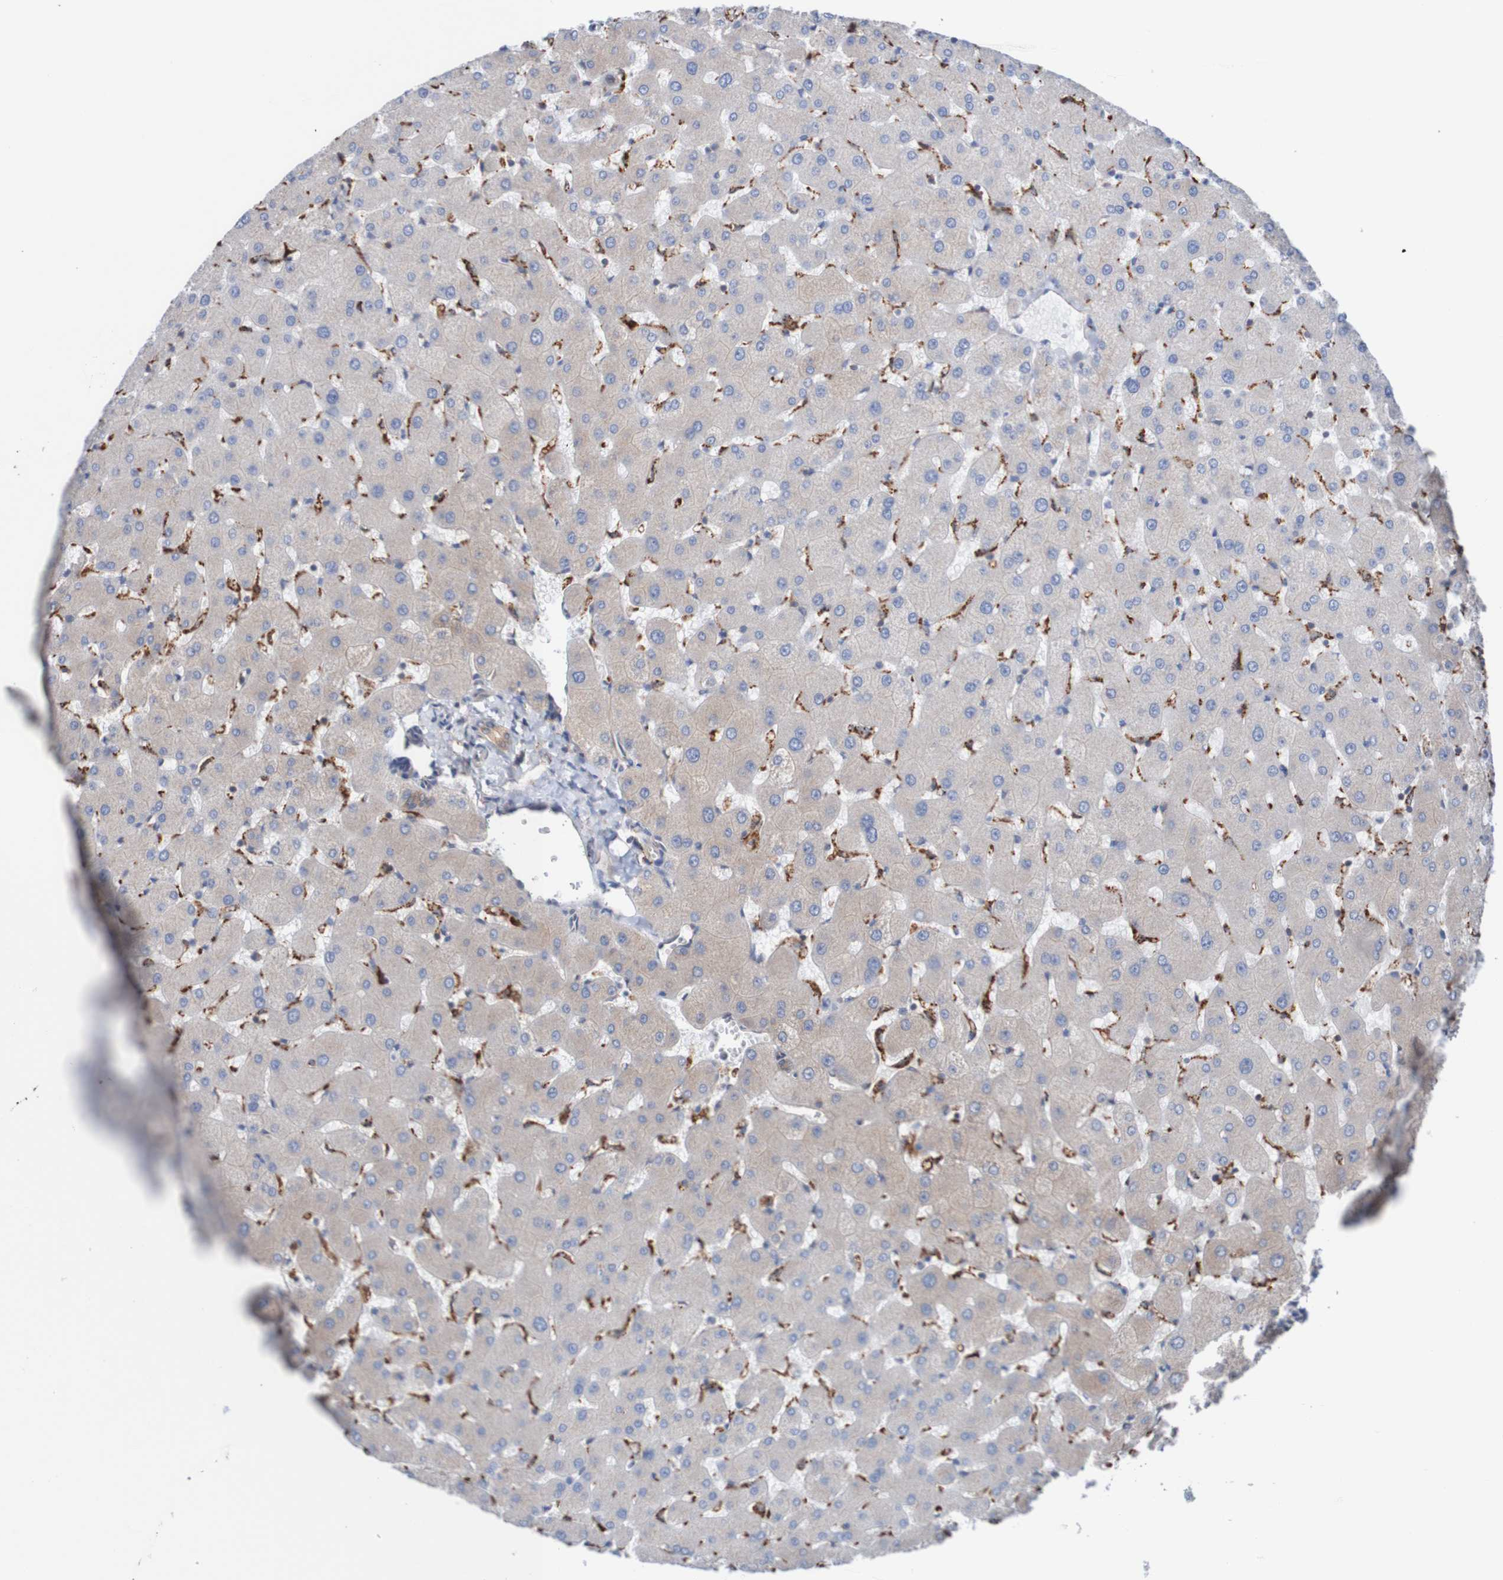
{"staining": {"intensity": "weak", "quantity": ">75%", "location": "cytoplasmic/membranous"}, "tissue": "liver", "cell_type": "Cholangiocytes", "image_type": "normal", "snomed": [{"axis": "morphology", "description": "Normal tissue, NOS"}, {"axis": "topography", "description": "Liver"}], "caption": "Protein expression analysis of normal human liver reveals weak cytoplasmic/membranous expression in about >75% of cholangiocytes.", "gene": "RIGI", "patient": {"sex": "female", "age": 63}}